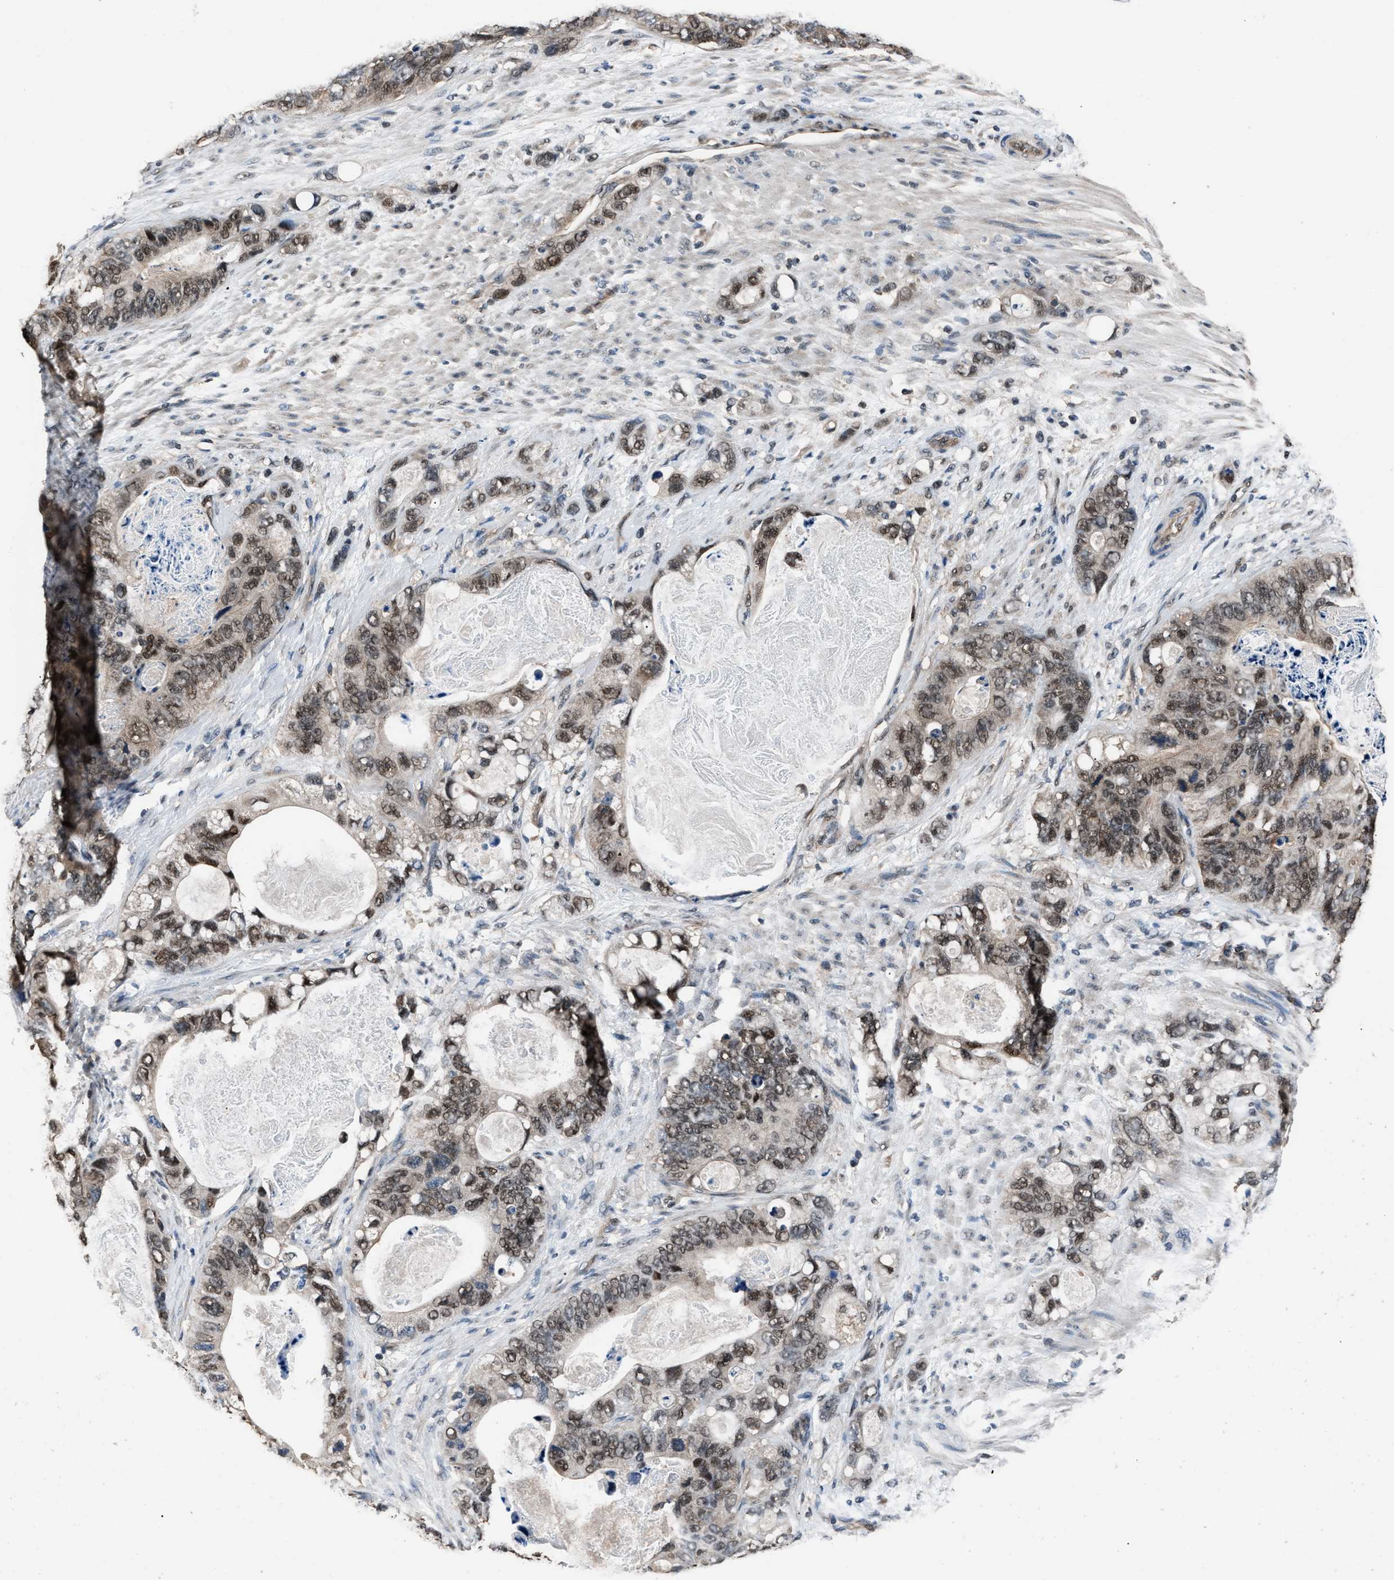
{"staining": {"intensity": "weak", "quantity": ">75%", "location": "nuclear"}, "tissue": "stomach cancer", "cell_type": "Tumor cells", "image_type": "cancer", "snomed": [{"axis": "morphology", "description": "Normal tissue, NOS"}, {"axis": "morphology", "description": "Adenocarcinoma, NOS"}, {"axis": "topography", "description": "Stomach"}], "caption": "Immunohistochemical staining of human stomach cancer demonstrates low levels of weak nuclear staining in approximately >75% of tumor cells.", "gene": "DFFA", "patient": {"sex": "female", "age": 89}}